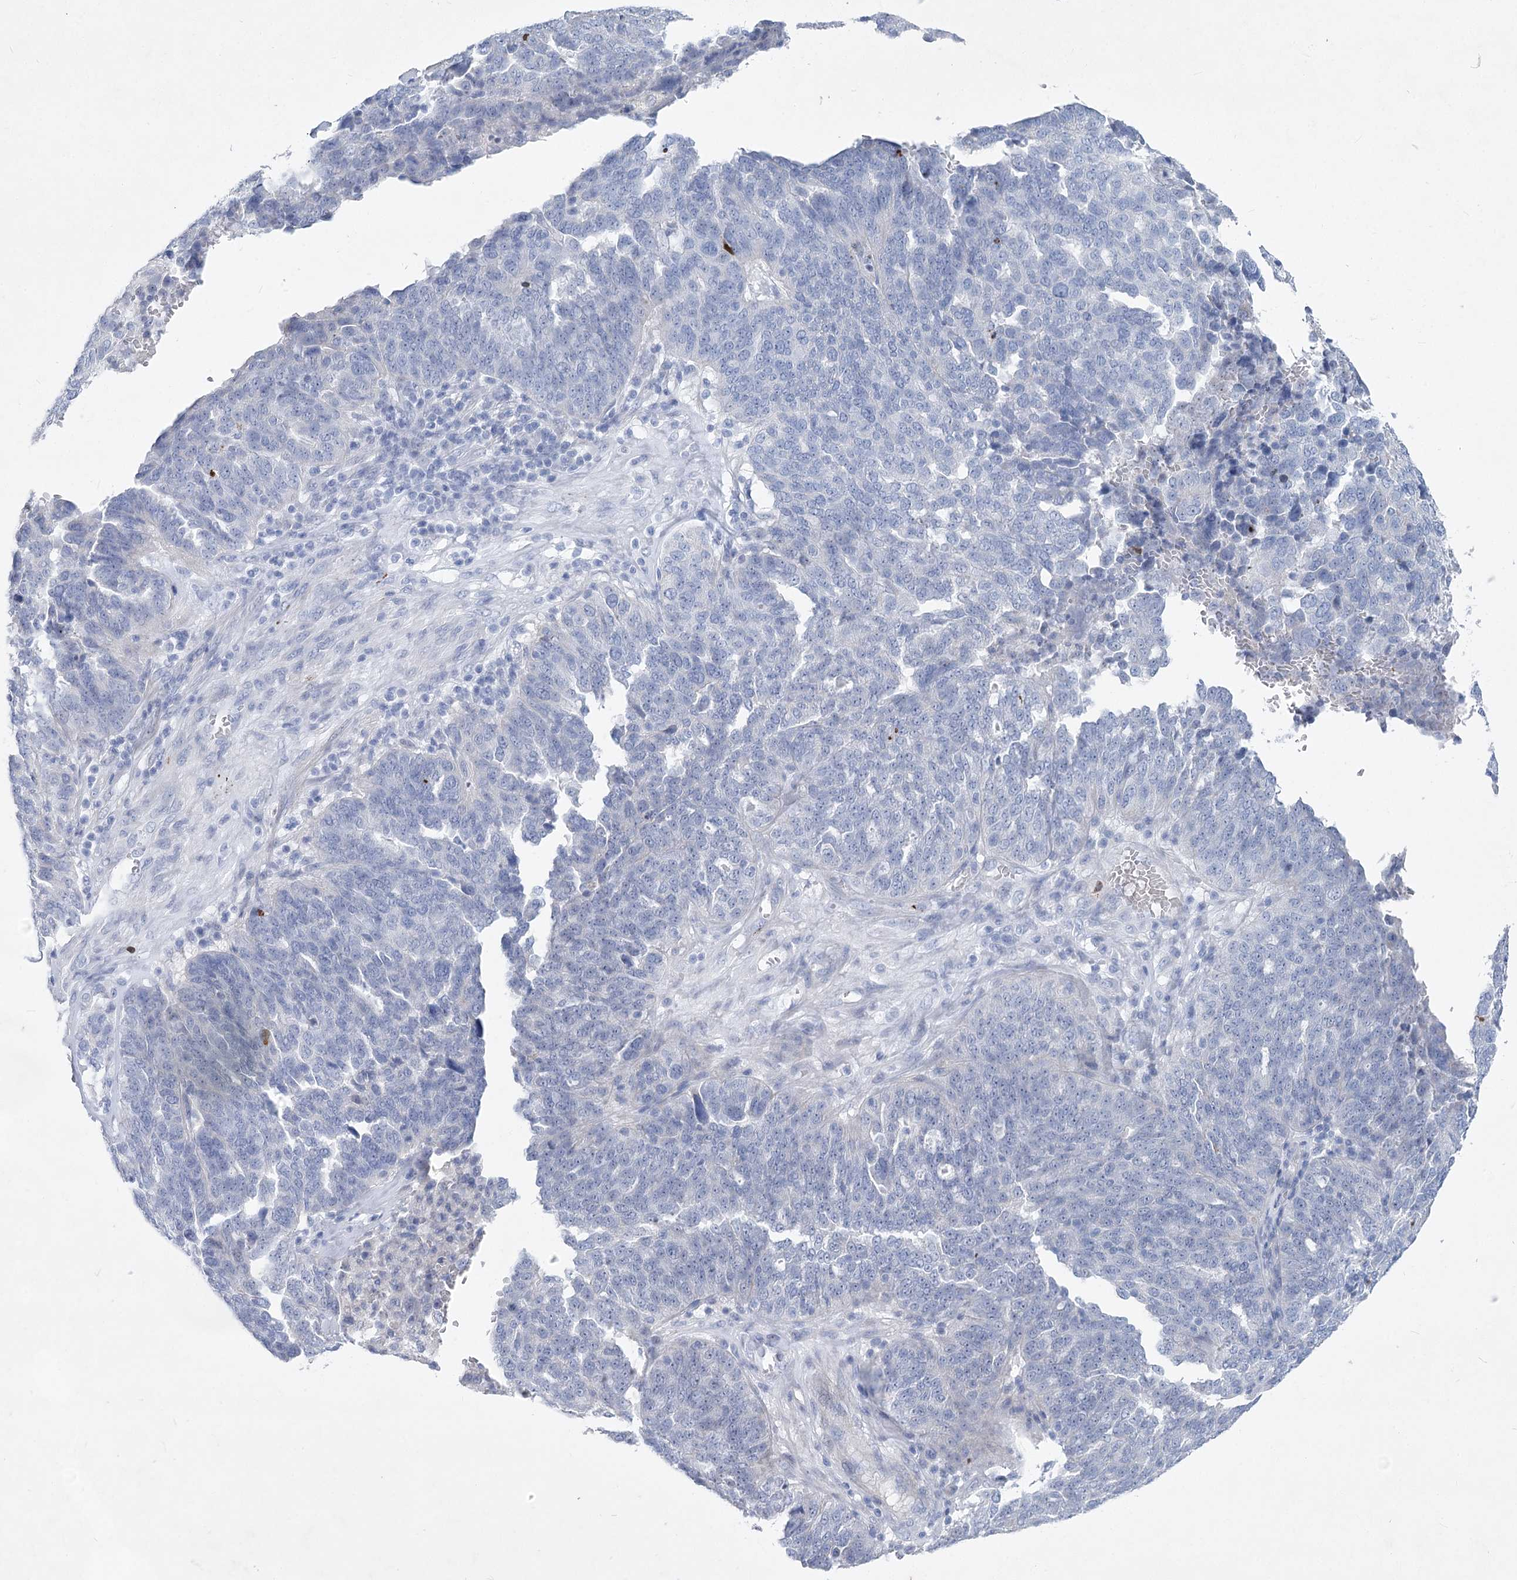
{"staining": {"intensity": "negative", "quantity": "none", "location": "none"}, "tissue": "ovarian cancer", "cell_type": "Tumor cells", "image_type": "cancer", "snomed": [{"axis": "morphology", "description": "Cystadenocarcinoma, serous, NOS"}, {"axis": "topography", "description": "Ovary"}], "caption": "Tumor cells are negative for brown protein staining in ovarian cancer. (DAB (3,3'-diaminobenzidine) immunohistochemistry (IHC) visualized using brightfield microscopy, high magnification).", "gene": "WDR74", "patient": {"sex": "female", "age": 59}}